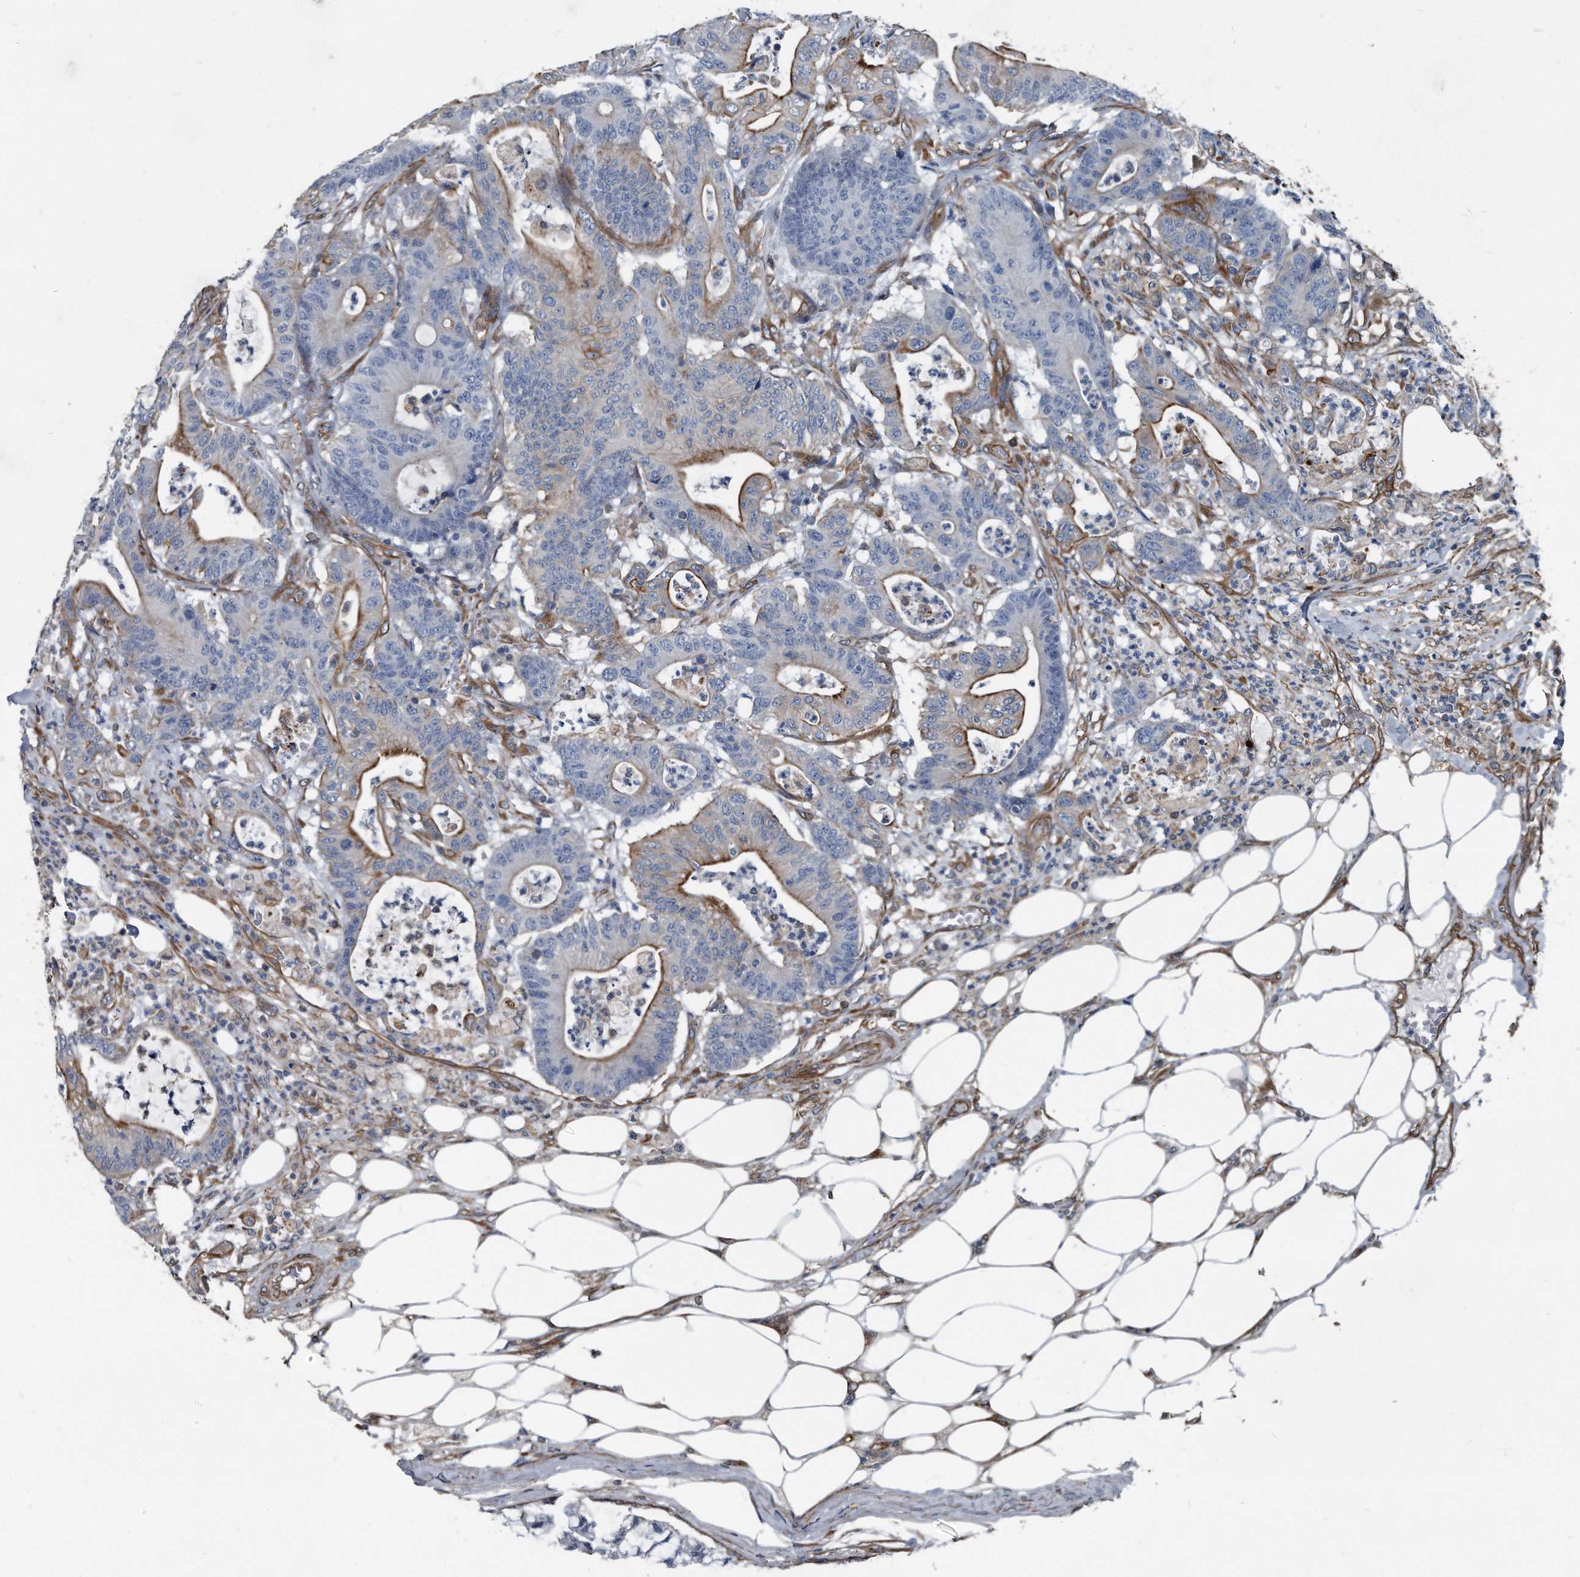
{"staining": {"intensity": "moderate", "quantity": "25%-75%", "location": "cytoplasmic/membranous"}, "tissue": "colorectal cancer", "cell_type": "Tumor cells", "image_type": "cancer", "snomed": [{"axis": "morphology", "description": "Adenocarcinoma, NOS"}, {"axis": "topography", "description": "Colon"}], "caption": "DAB (3,3'-diaminobenzidine) immunohistochemical staining of colorectal cancer (adenocarcinoma) demonstrates moderate cytoplasmic/membranous protein expression in approximately 25%-75% of tumor cells.", "gene": "PLEC", "patient": {"sex": "female", "age": 84}}